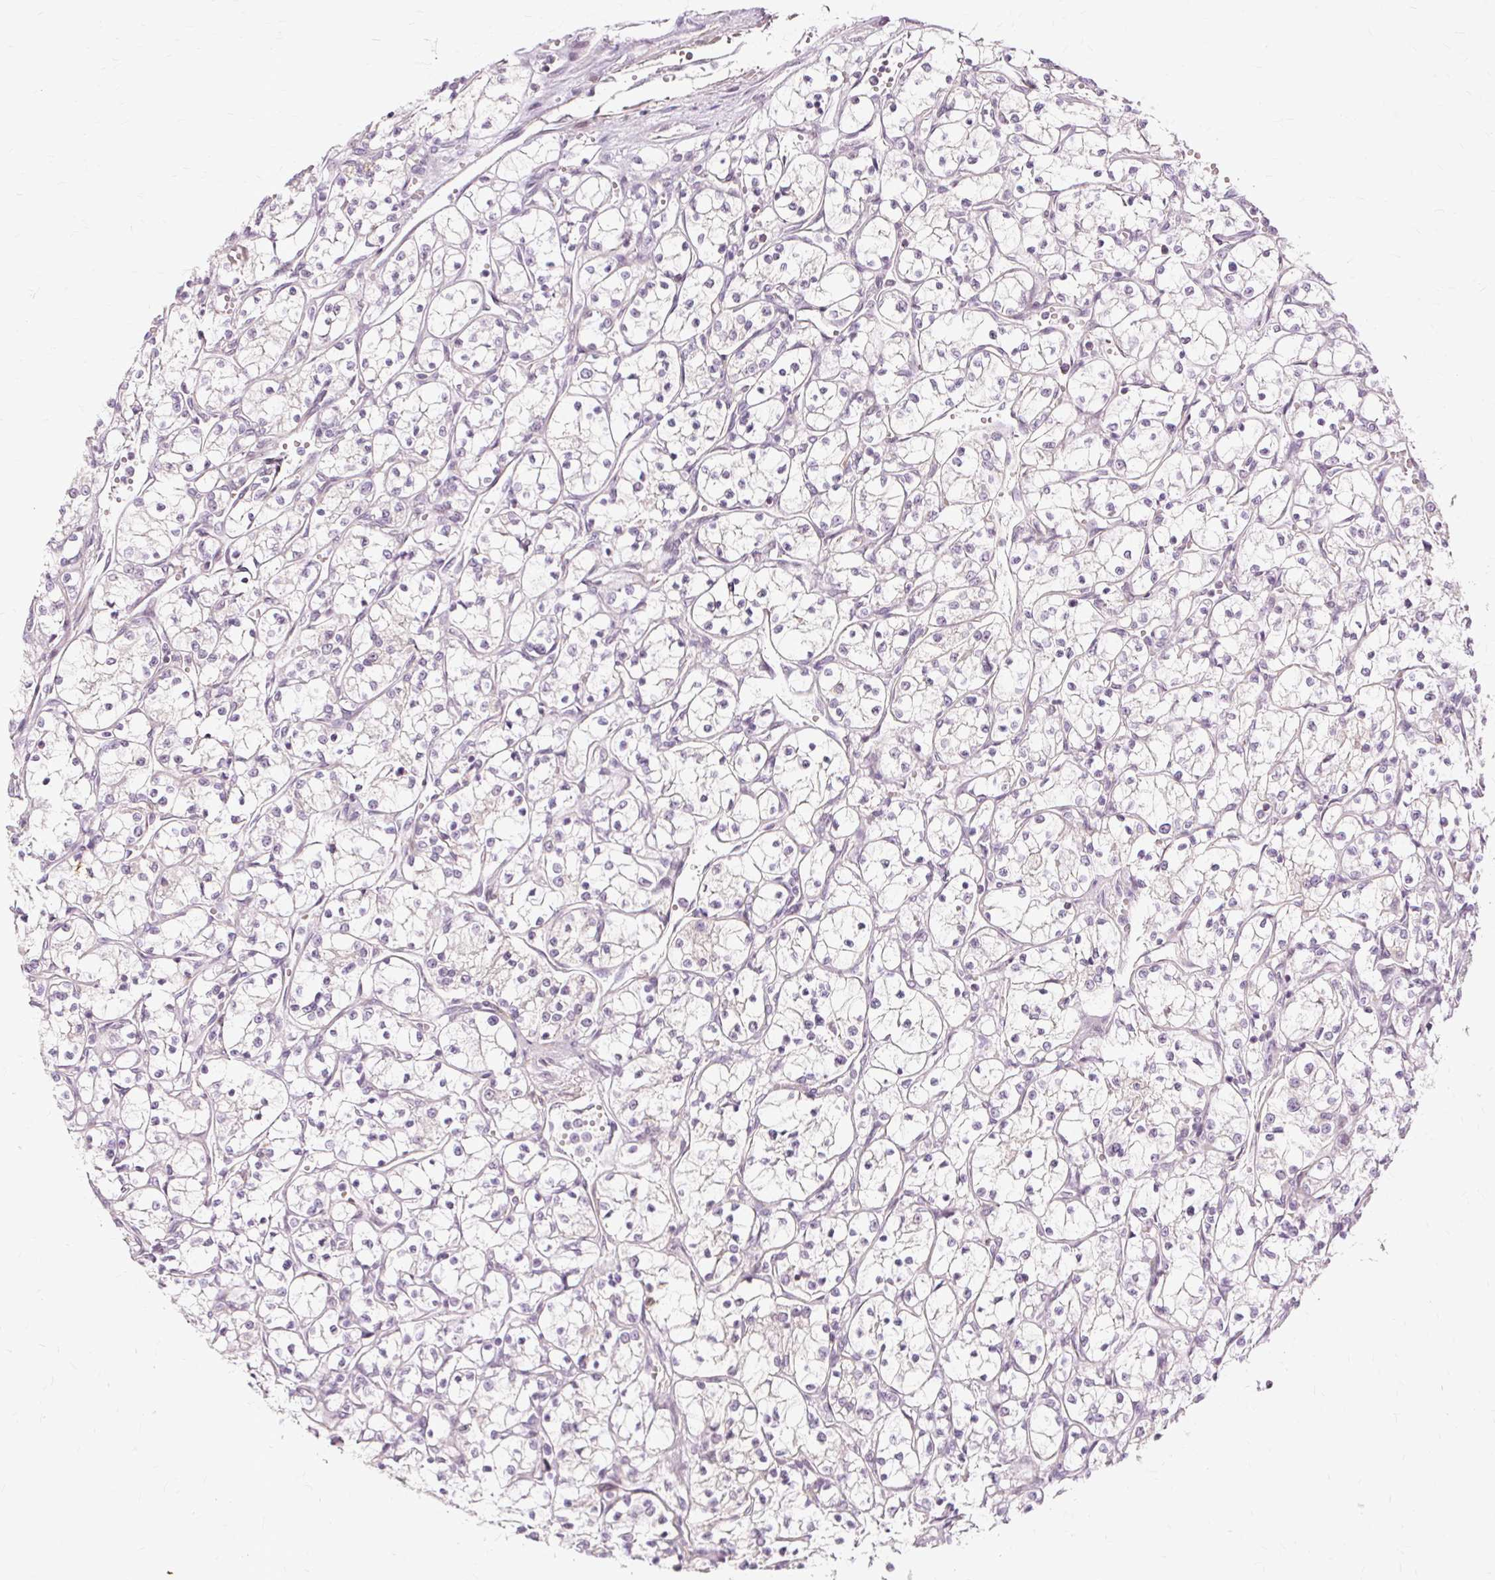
{"staining": {"intensity": "negative", "quantity": "none", "location": "none"}, "tissue": "renal cancer", "cell_type": "Tumor cells", "image_type": "cancer", "snomed": [{"axis": "morphology", "description": "Adenocarcinoma, NOS"}, {"axis": "topography", "description": "Kidney"}], "caption": "High magnification brightfield microscopy of renal cancer (adenocarcinoma) stained with DAB (brown) and counterstained with hematoxylin (blue): tumor cells show no significant positivity.", "gene": "MMACHC", "patient": {"sex": "female", "age": 69}}